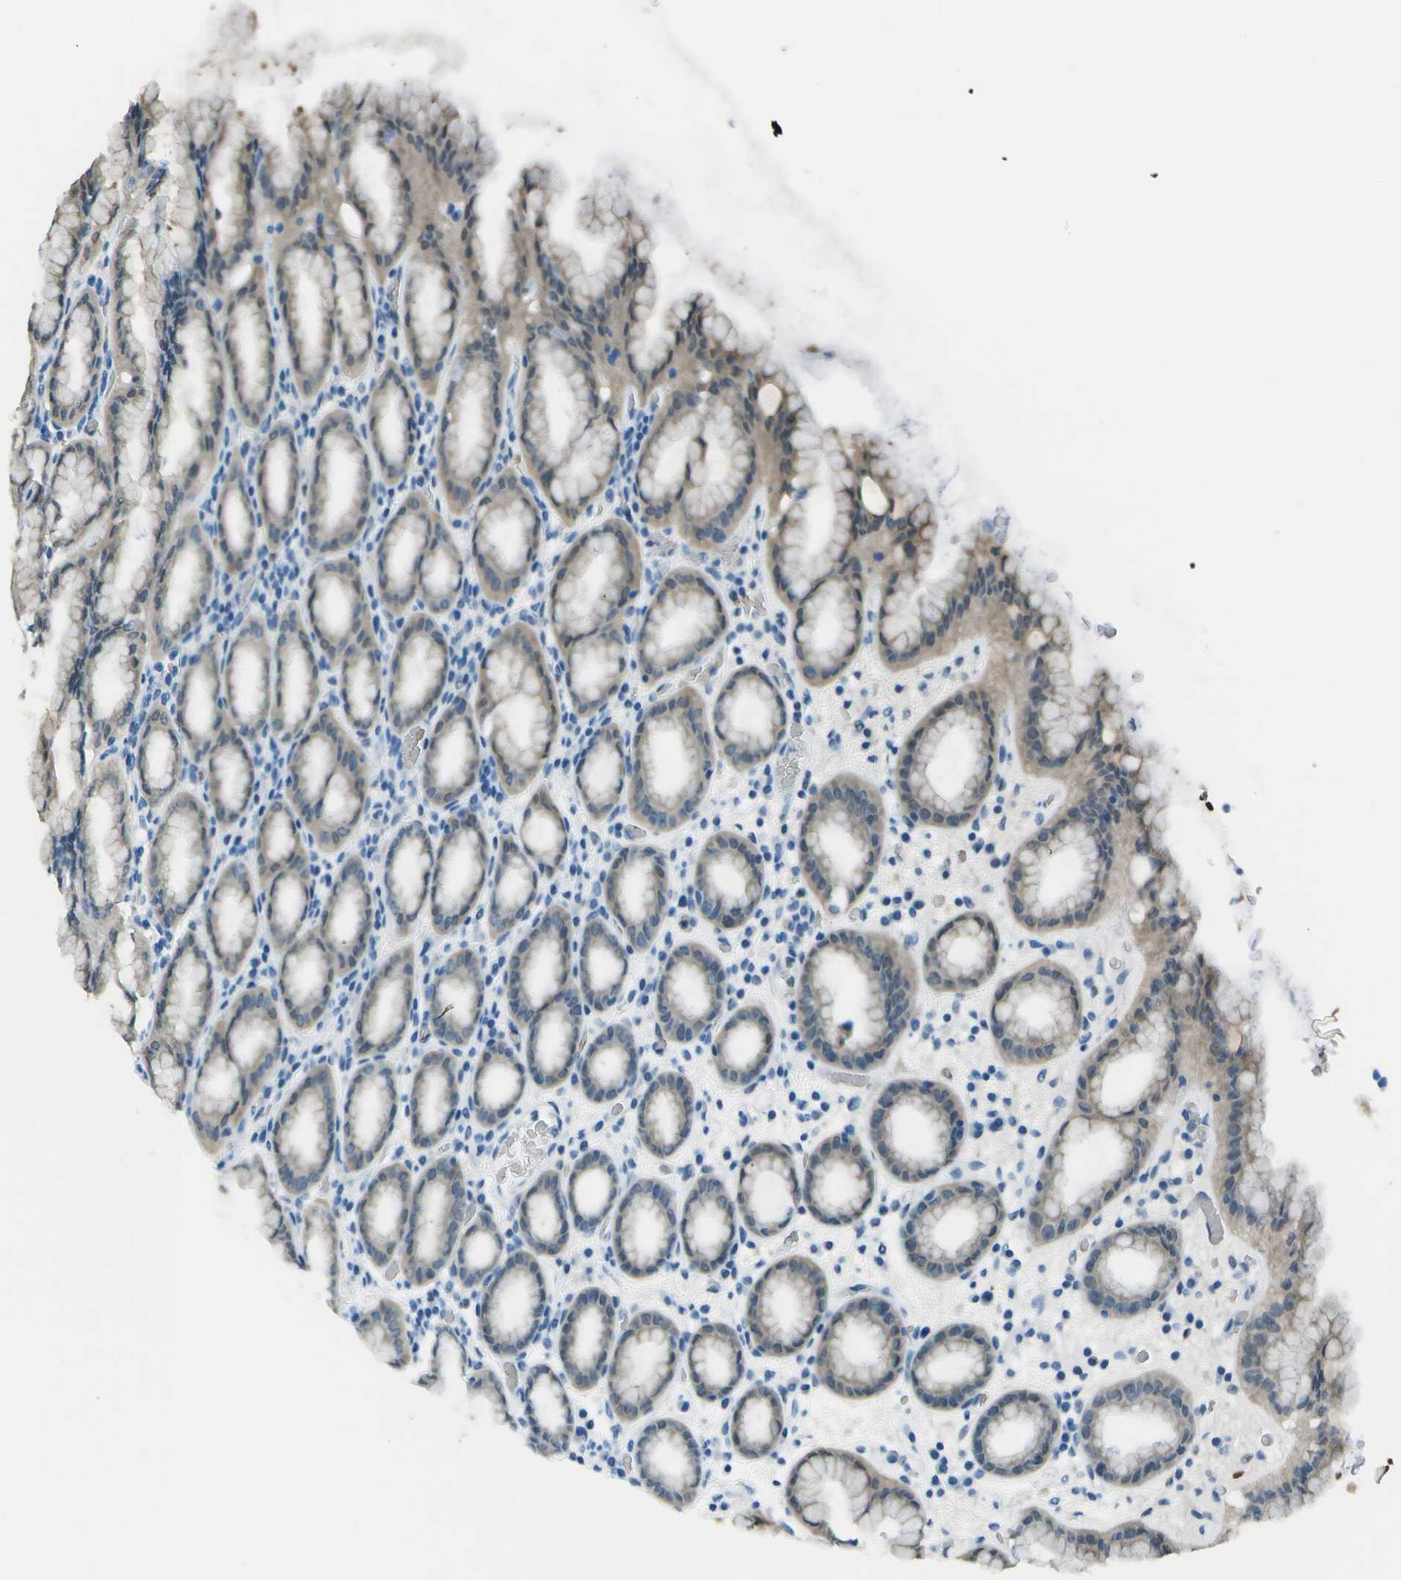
{"staining": {"intensity": "weak", "quantity": ">75%", "location": "cytoplasmic/membranous"}, "tissue": "stomach", "cell_type": "Glandular cells", "image_type": "normal", "snomed": [{"axis": "morphology", "description": "Normal tissue, NOS"}, {"axis": "topography", "description": "Stomach, upper"}], "caption": "Immunohistochemistry photomicrograph of unremarkable stomach stained for a protein (brown), which exhibits low levels of weak cytoplasmic/membranous expression in about >75% of glandular cells.", "gene": "ASL", "patient": {"sex": "male", "age": 68}}